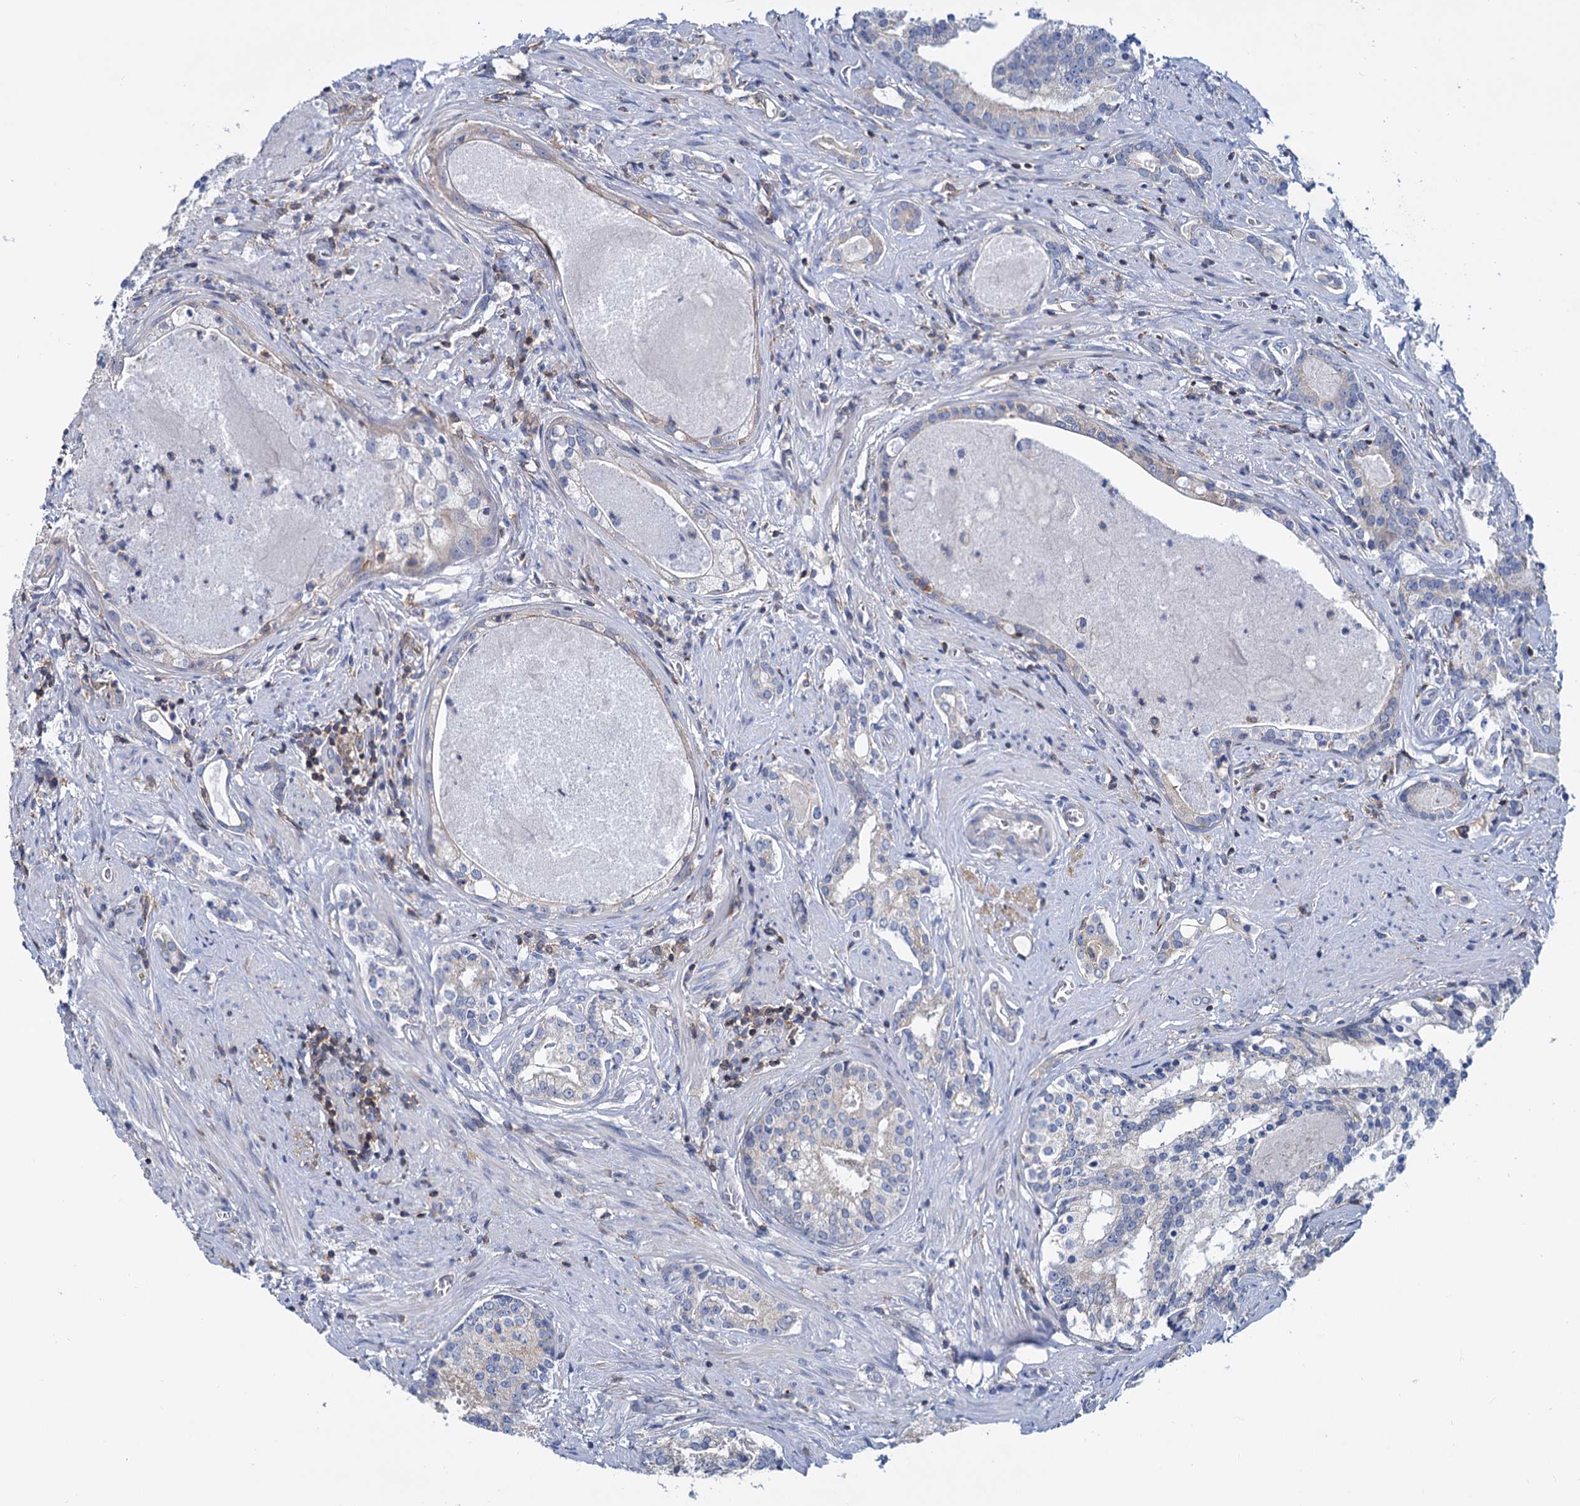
{"staining": {"intensity": "weak", "quantity": "<25%", "location": "cytoplasmic/membranous"}, "tissue": "prostate cancer", "cell_type": "Tumor cells", "image_type": "cancer", "snomed": [{"axis": "morphology", "description": "Adenocarcinoma, High grade"}, {"axis": "topography", "description": "Prostate"}], "caption": "The photomicrograph demonstrates no staining of tumor cells in high-grade adenocarcinoma (prostate).", "gene": "LRCH4", "patient": {"sex": "male", "age": 58}}